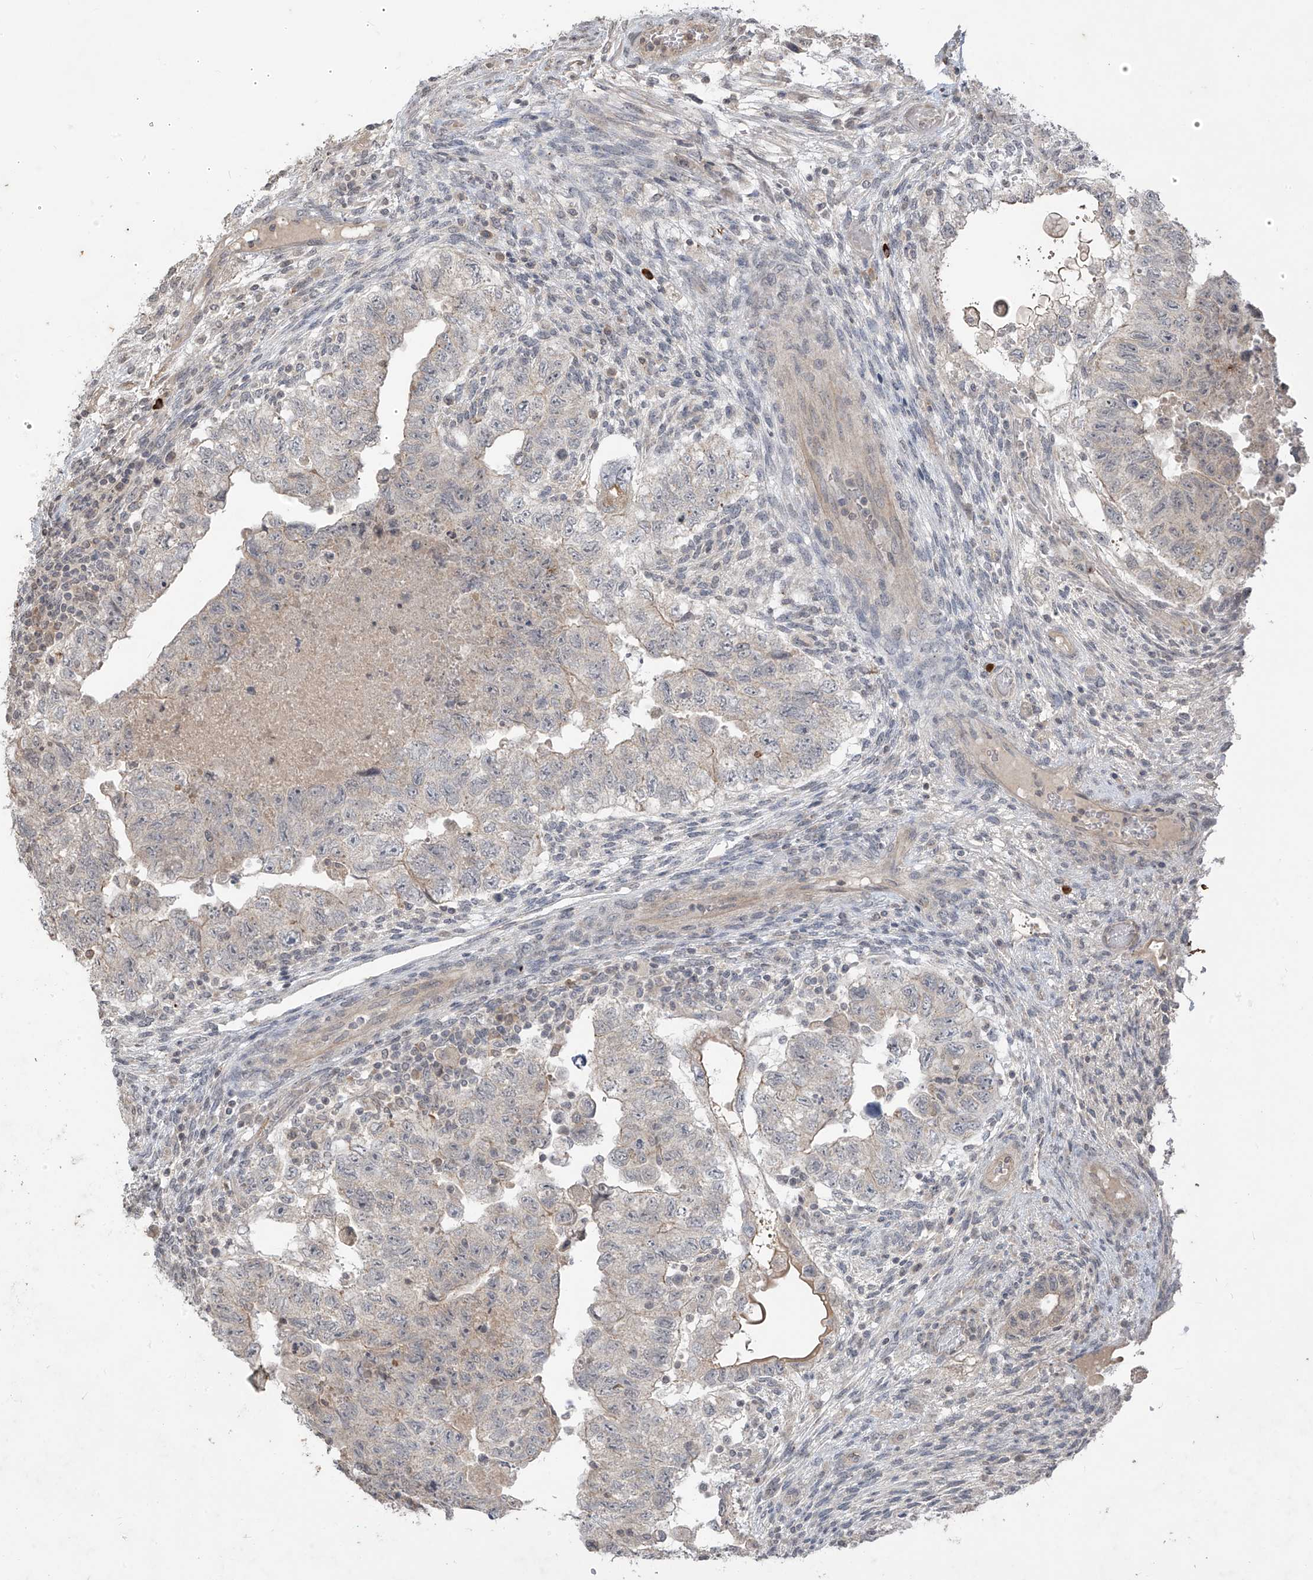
{"staining": {"intensity": "weak", "quantity": "<25%", "location": "cytoplasmic/membranous"}, "tissue": "testis cancer", "cell_type": "Tumor cells", "image_type": "cancer", "snomed": [{"axis": "morphology", "description": "Carcinoma, Embryonal, NOS"}, {"axis": "topography", "description": "Testis"}], "caption": "IHC micrograph of neoplastic tissue: human testis cancer stained with DAB displays no significant protein staining in tumor cells.", "gene": "DGKQ", "patient": {"sex": "male", "age": 36}}